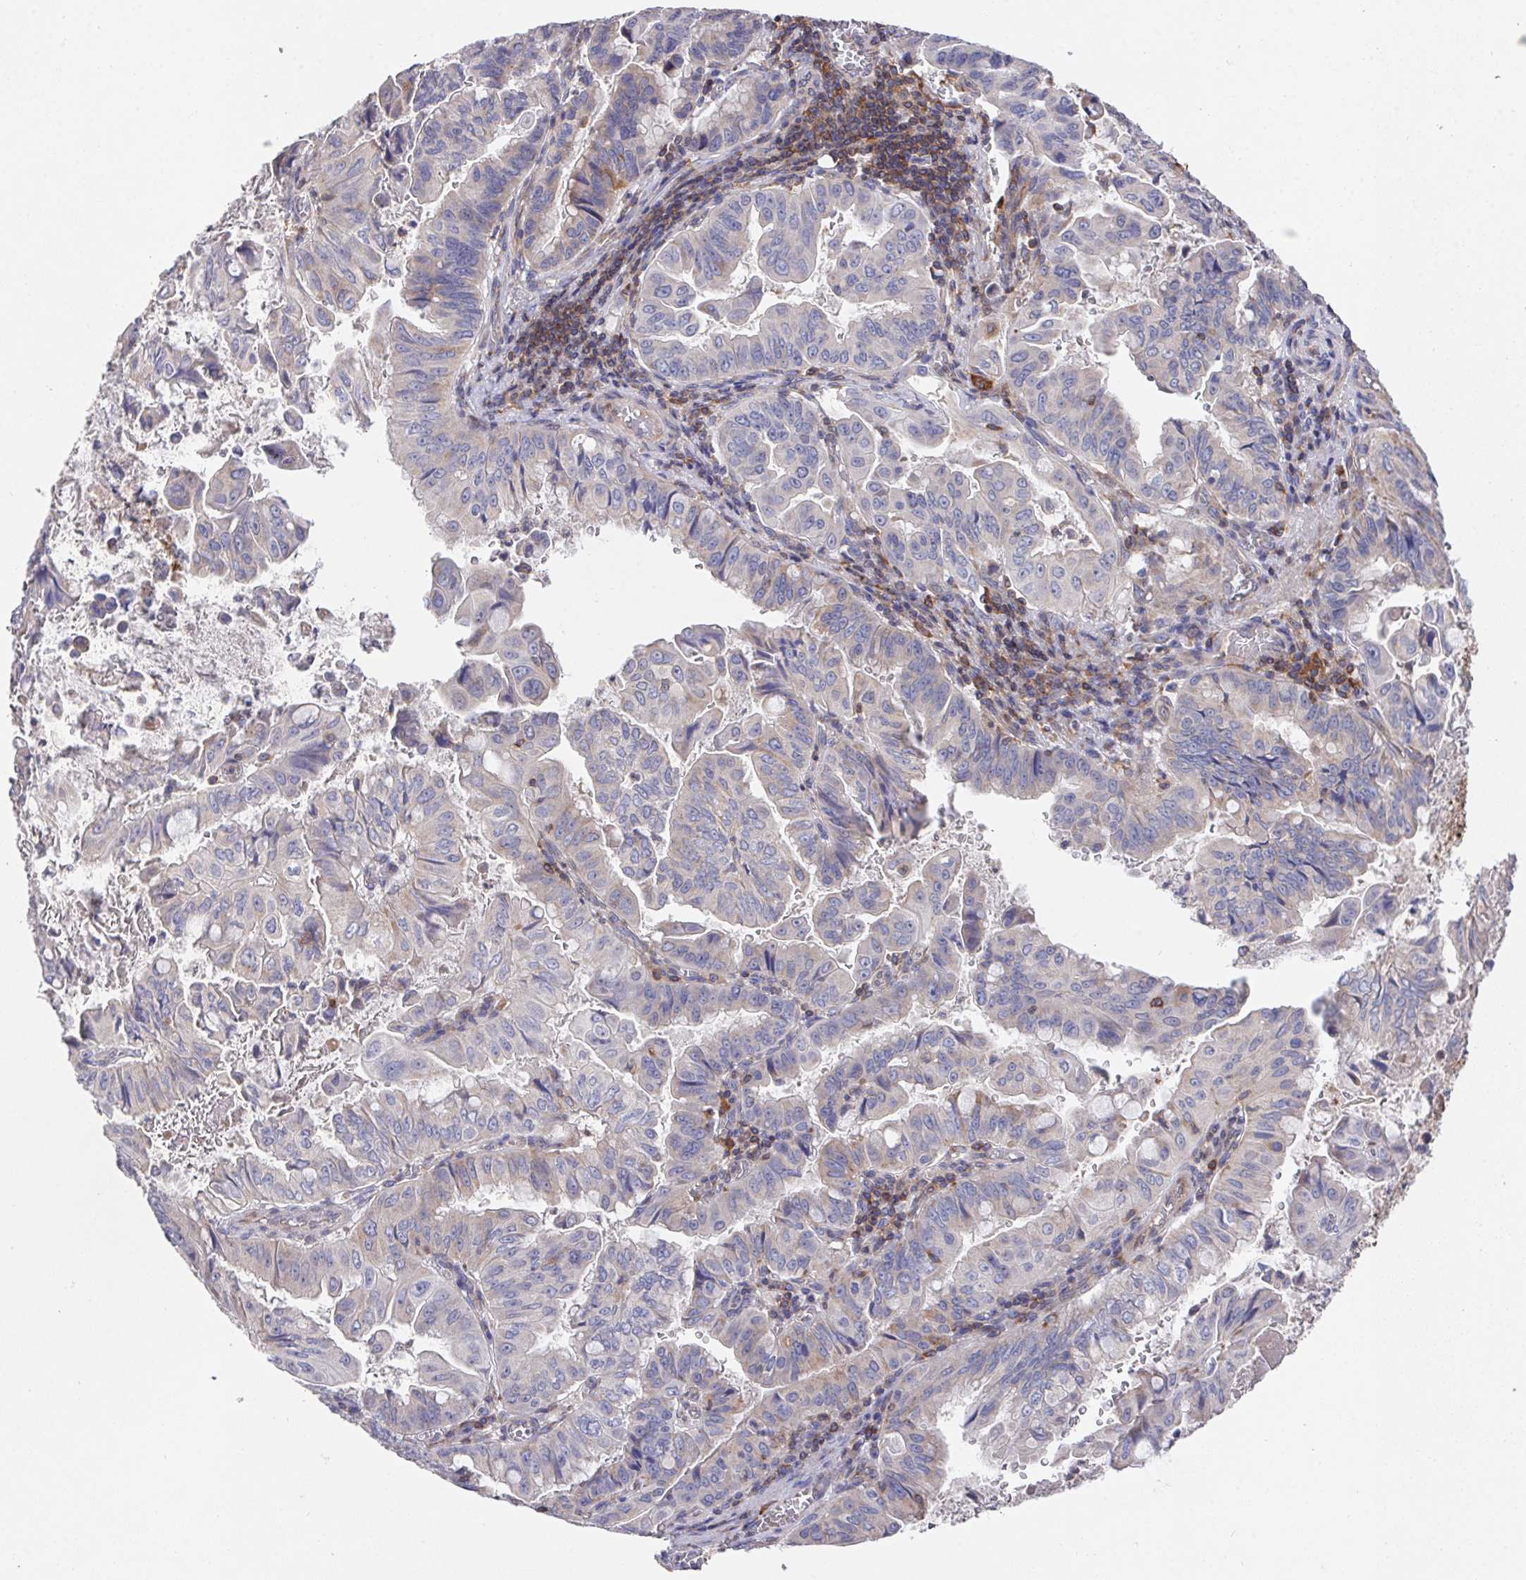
{"staining": {"intensity": "negative", "quantity": "none", "location": "none"}, "tissue": "stomach cancer", "cell_type": "Tumor cells", "image_type": "cancer", "snomed": [{"axis": "morphology", "description": "Adenocarcinoma, NOS"}, {"axis": "topography", "description": "Stomach, upper"}], "caption": "Histopathology image shows no significant protein expression in tumor cells of stomach adenocarcinoma.", "gene": "FAM241A", "patient": {"sex": "male", "age": 80}}